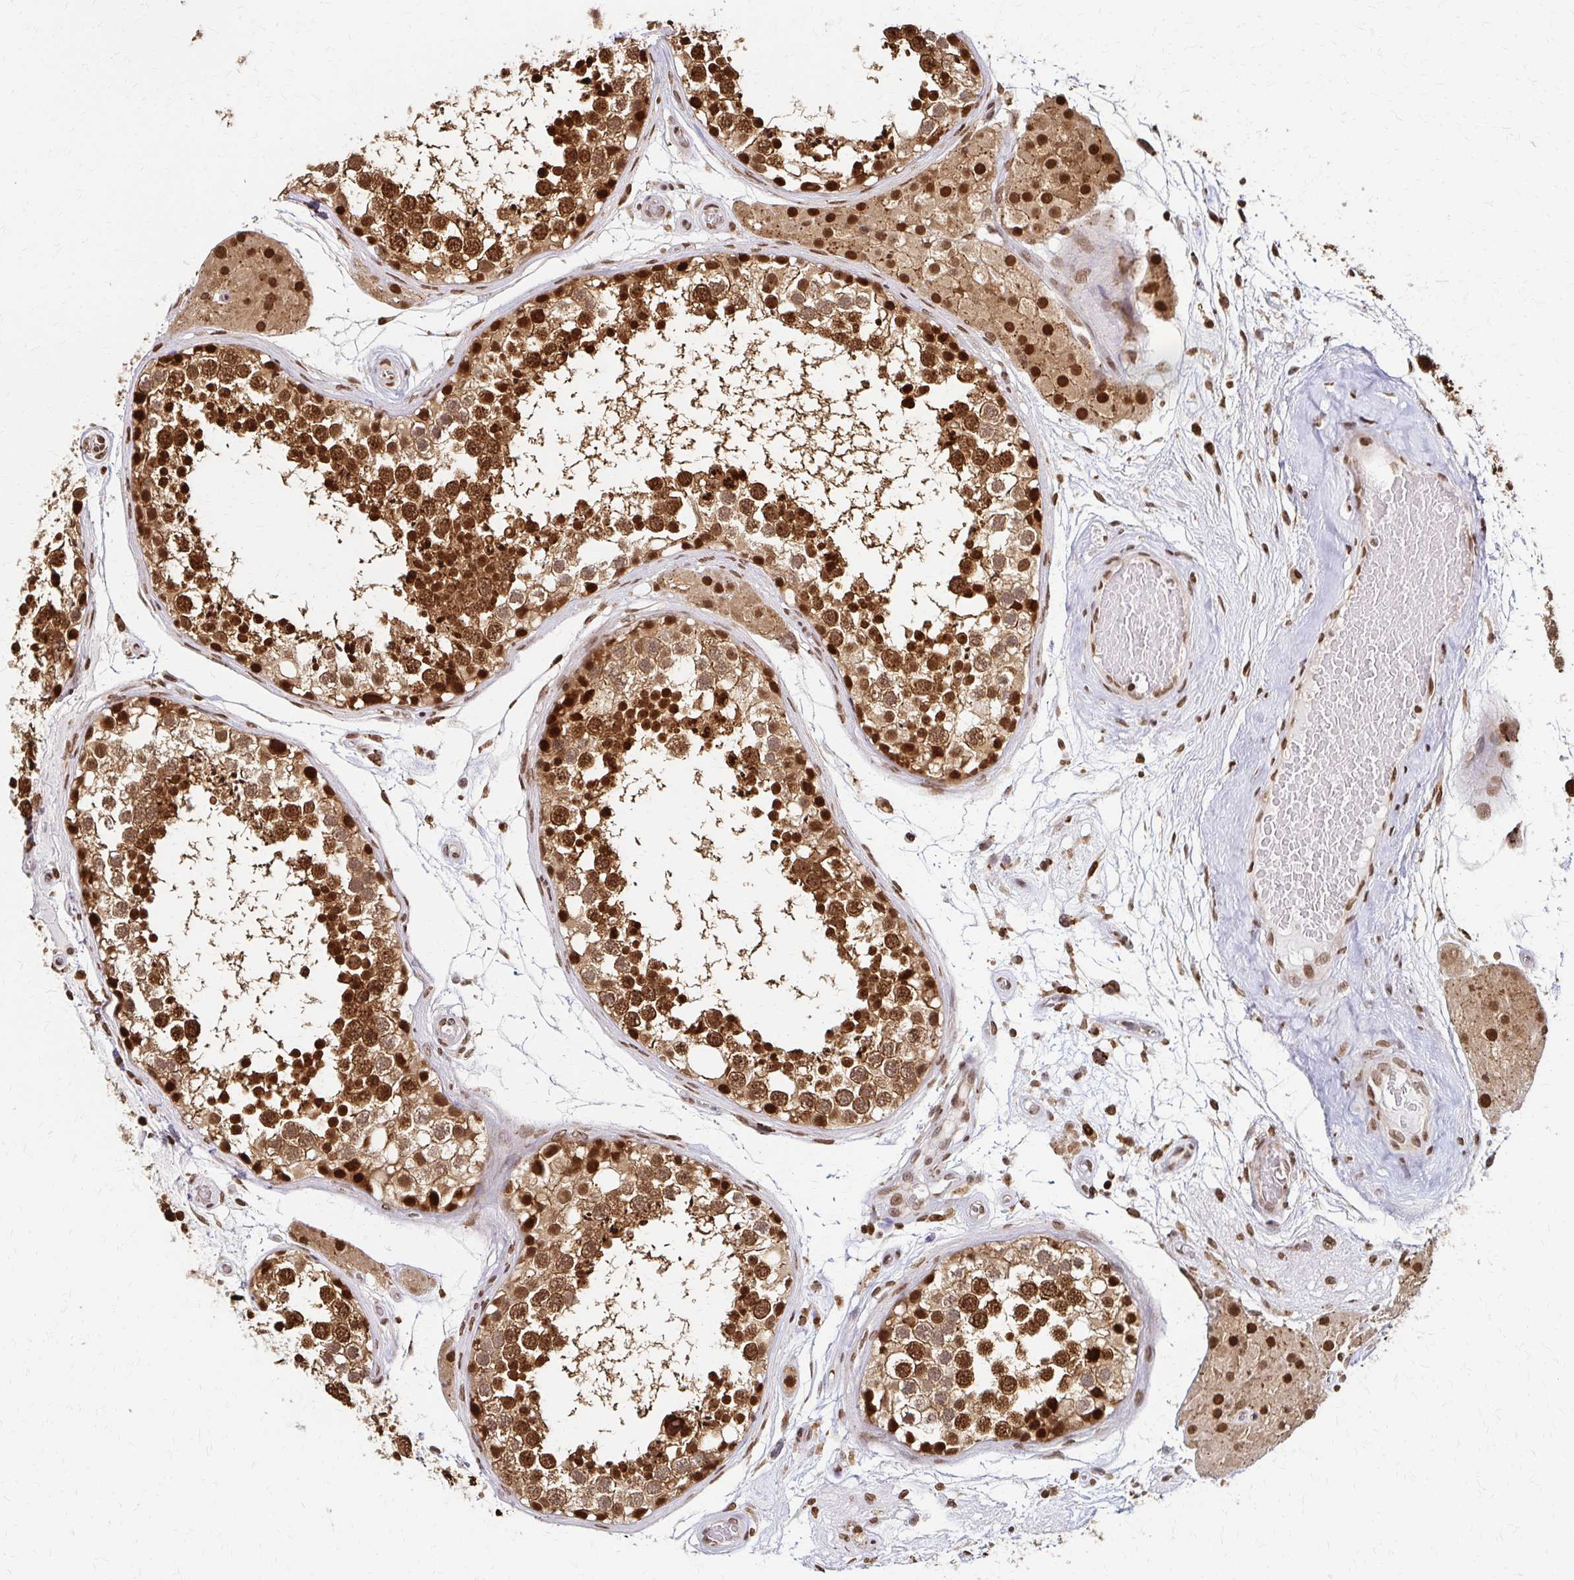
{"staining": {"intensity": "strong", "quantity": ">75%", "location": "cytoplasmic/membranous,nuclear"}, "tissue": "testis", "cell_type": "Cells in seminiferous ducts", "image_type": "normal", "snomed": [{"axis": "morphology", "description": "Normal tissue, NOS"}, {"axis": "morphology", "description": "Seminoma, NOS"}, {"axis": "topography", "description": "Testis"}], "caption": "Immunohistochemical staining of benign human testis reveals strong cytoplasmic/membranous,nuclear protein expression in about >75% of cells in seminiferous ducts.", "gene": "PSMD7", "patient": {"sex": "male", "age": 65}}